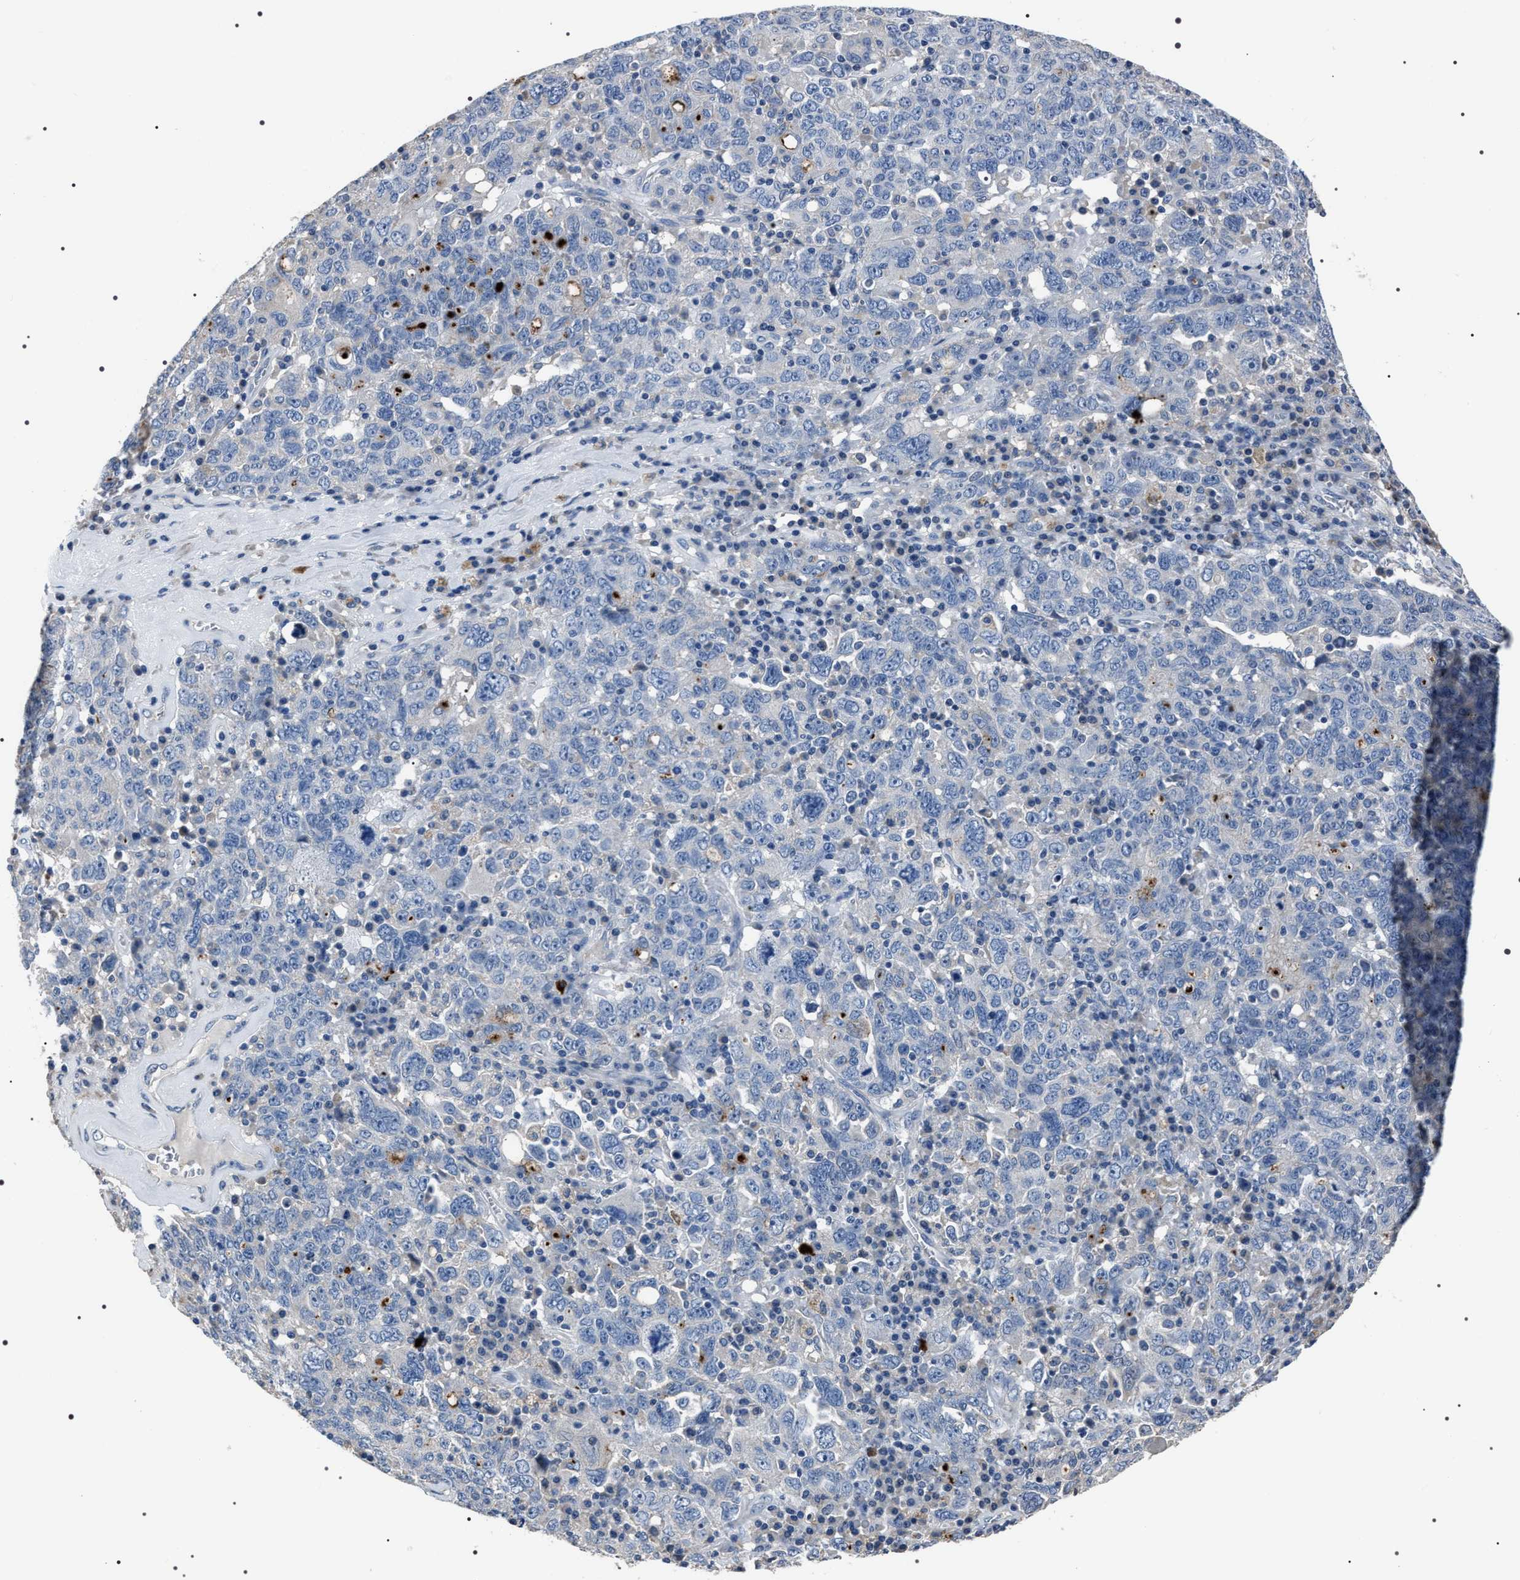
{"staining": {"intensity": "negative", "quantity": "none", "location": "none"}, "tissue": "ovarian cancer", "cell_type": "Tumor cells", "image_type": "cancer", "snomed": [{"axis": "morphology", "description": "Carcinoma, endometroid"}, {"axis": "topography", "description": "Ovary"}], "caption": "The histopathology image exhibits no staining of tumor cells in endometroid carcinoma (ovarian).", "gene": "TRIM54", "patient": {"sex": "female", "age": 62}}